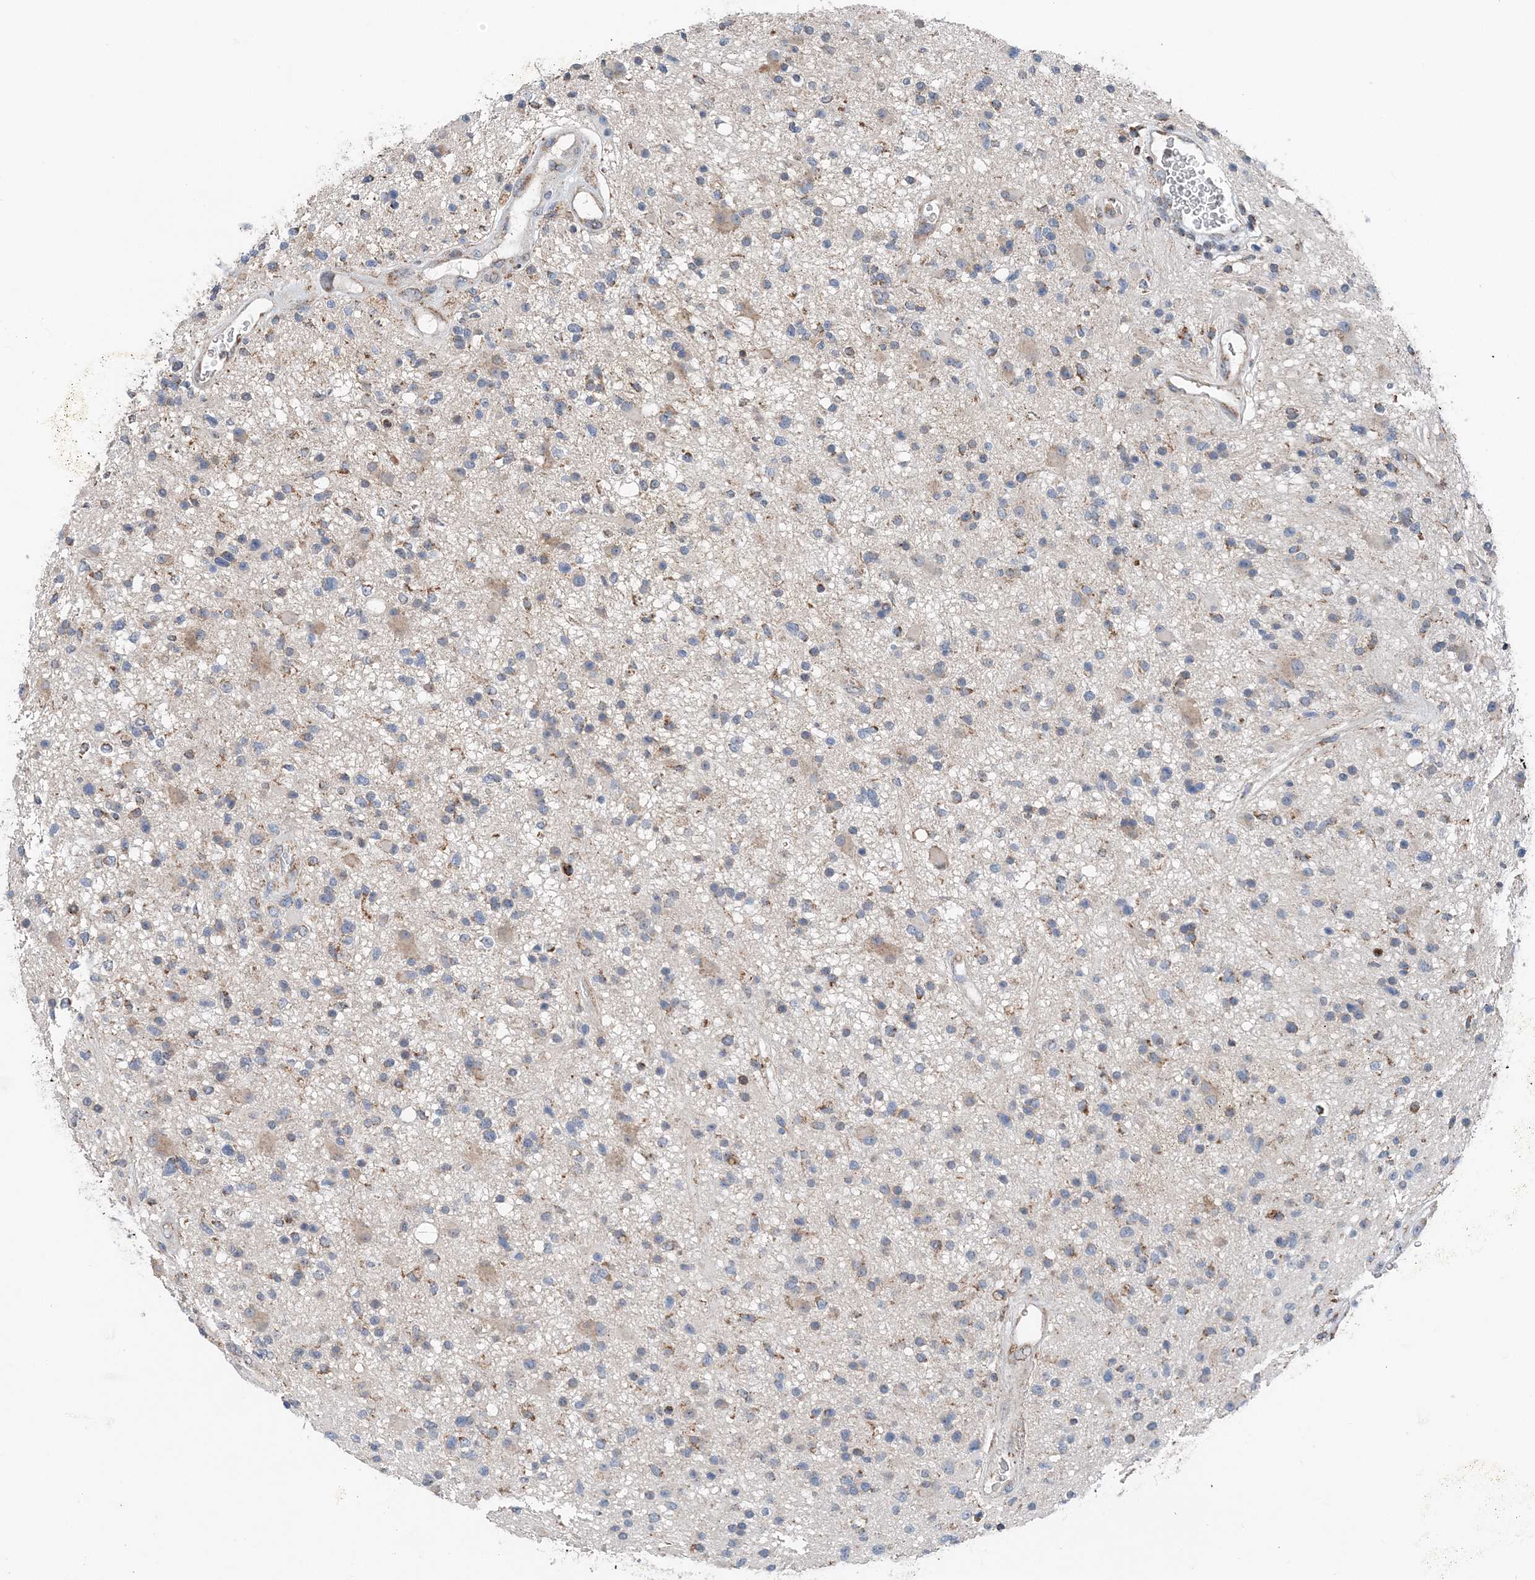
{"staining": {"intensity": "weak", "quantity": "<25%", "location": "cytoplasmic/membranous"}, "tissue": "glioma", "cell_type": "Tumor cells", "image_type": "cancer", "snomed": [{"axis": "morphology", "description": "Glioma, malignant, High grade"}, {"axis": "topography", "description": "Brain"}], "caption": "The photomicrograph reveals no significant staining in tumor cells of glioma.", "gene": "SPRY2", "patient": {"sex": "male", "age": 33}}